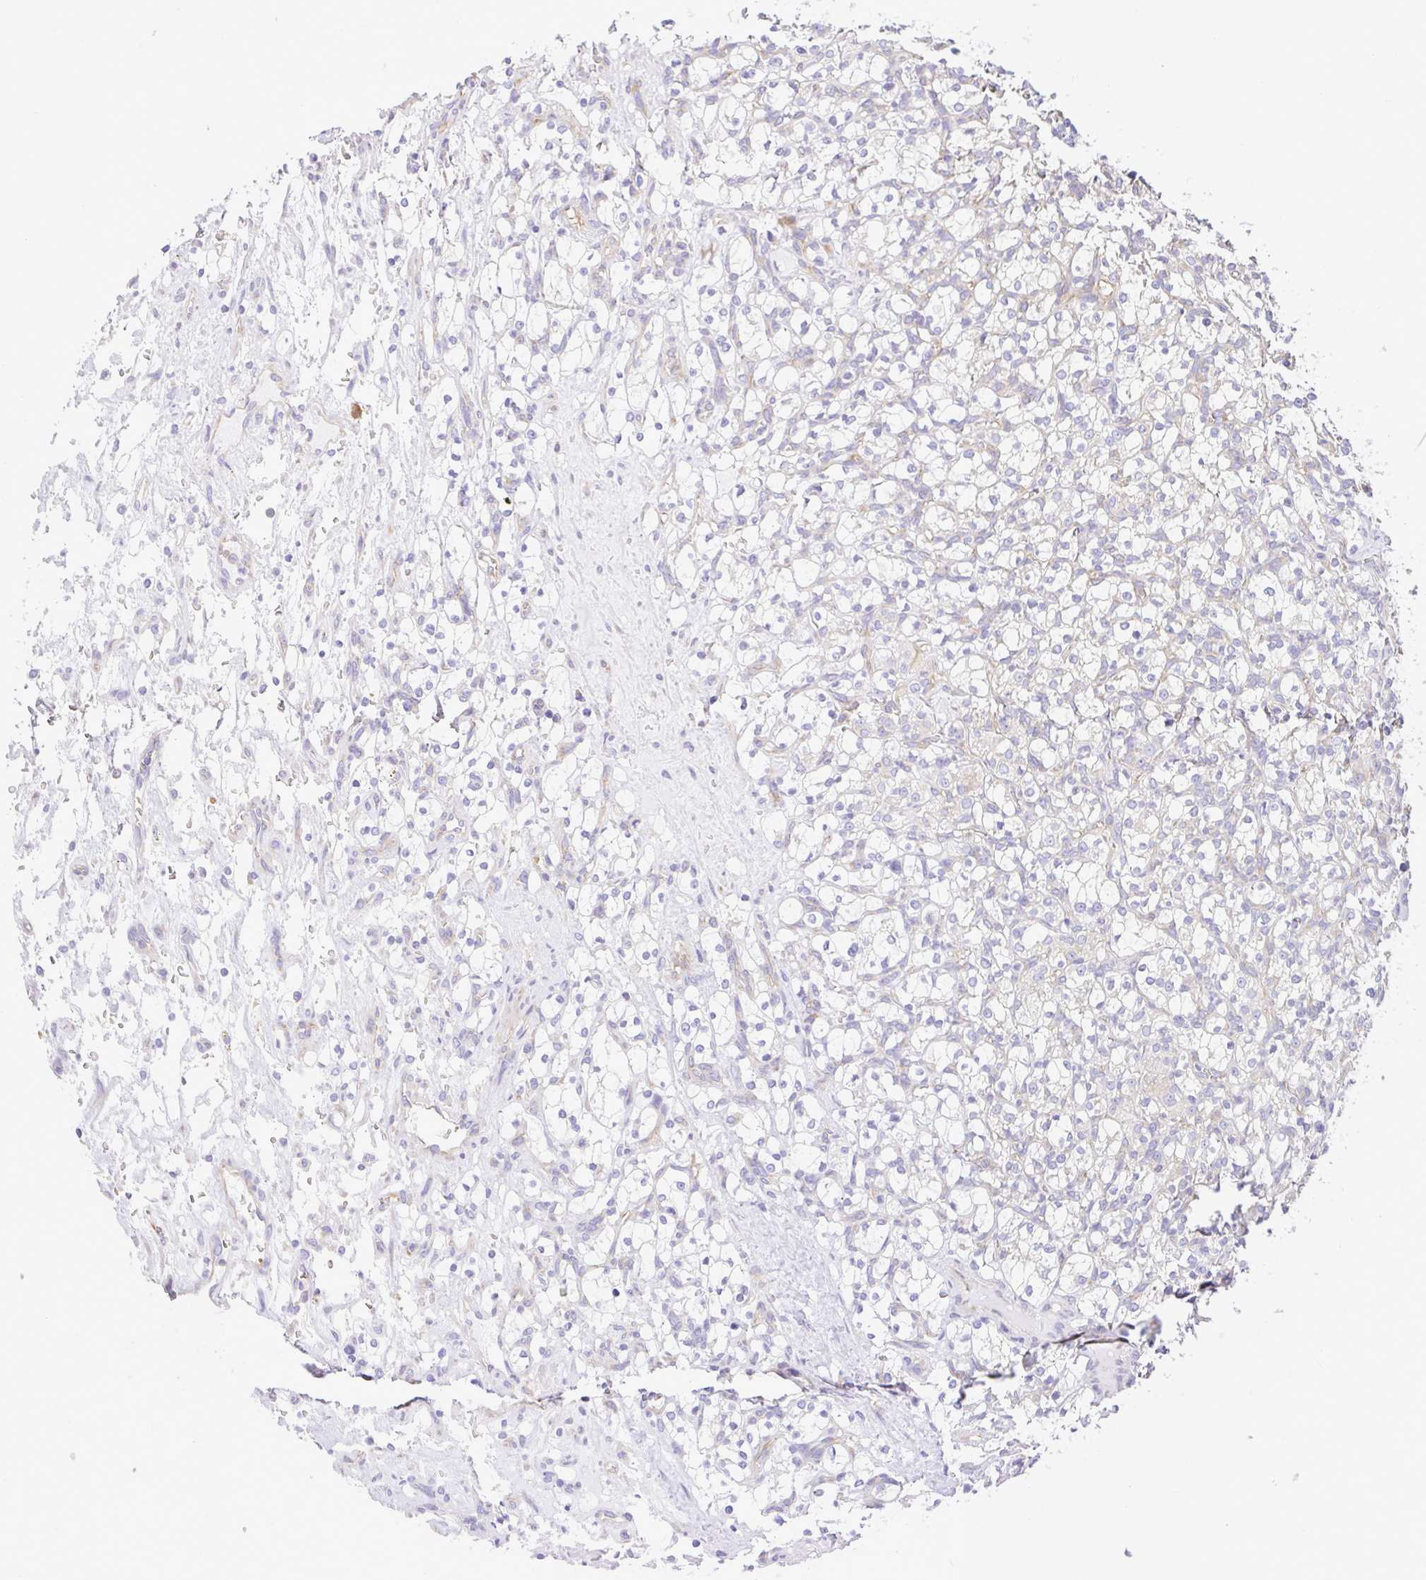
{"staining": {"intensity": "negative", "quantity": "none", "location": "none"}, "tissue": "renal cancer", "cell_type": "Tumor cells", "image_type": "cancer", "snomed": [{"axis": "morphology", "description": "Adenocarcinoma, NOS"}, {"axis": "topography", "description": "Kidney"}], "caption": "High power microscopy histopathology image of an immunohistochemistry histopathology image of renal cancer, revealing no significant positivity in tumor cells.", "gene": "GFPT2", "patient": {"sex": "female", "age": 69}}